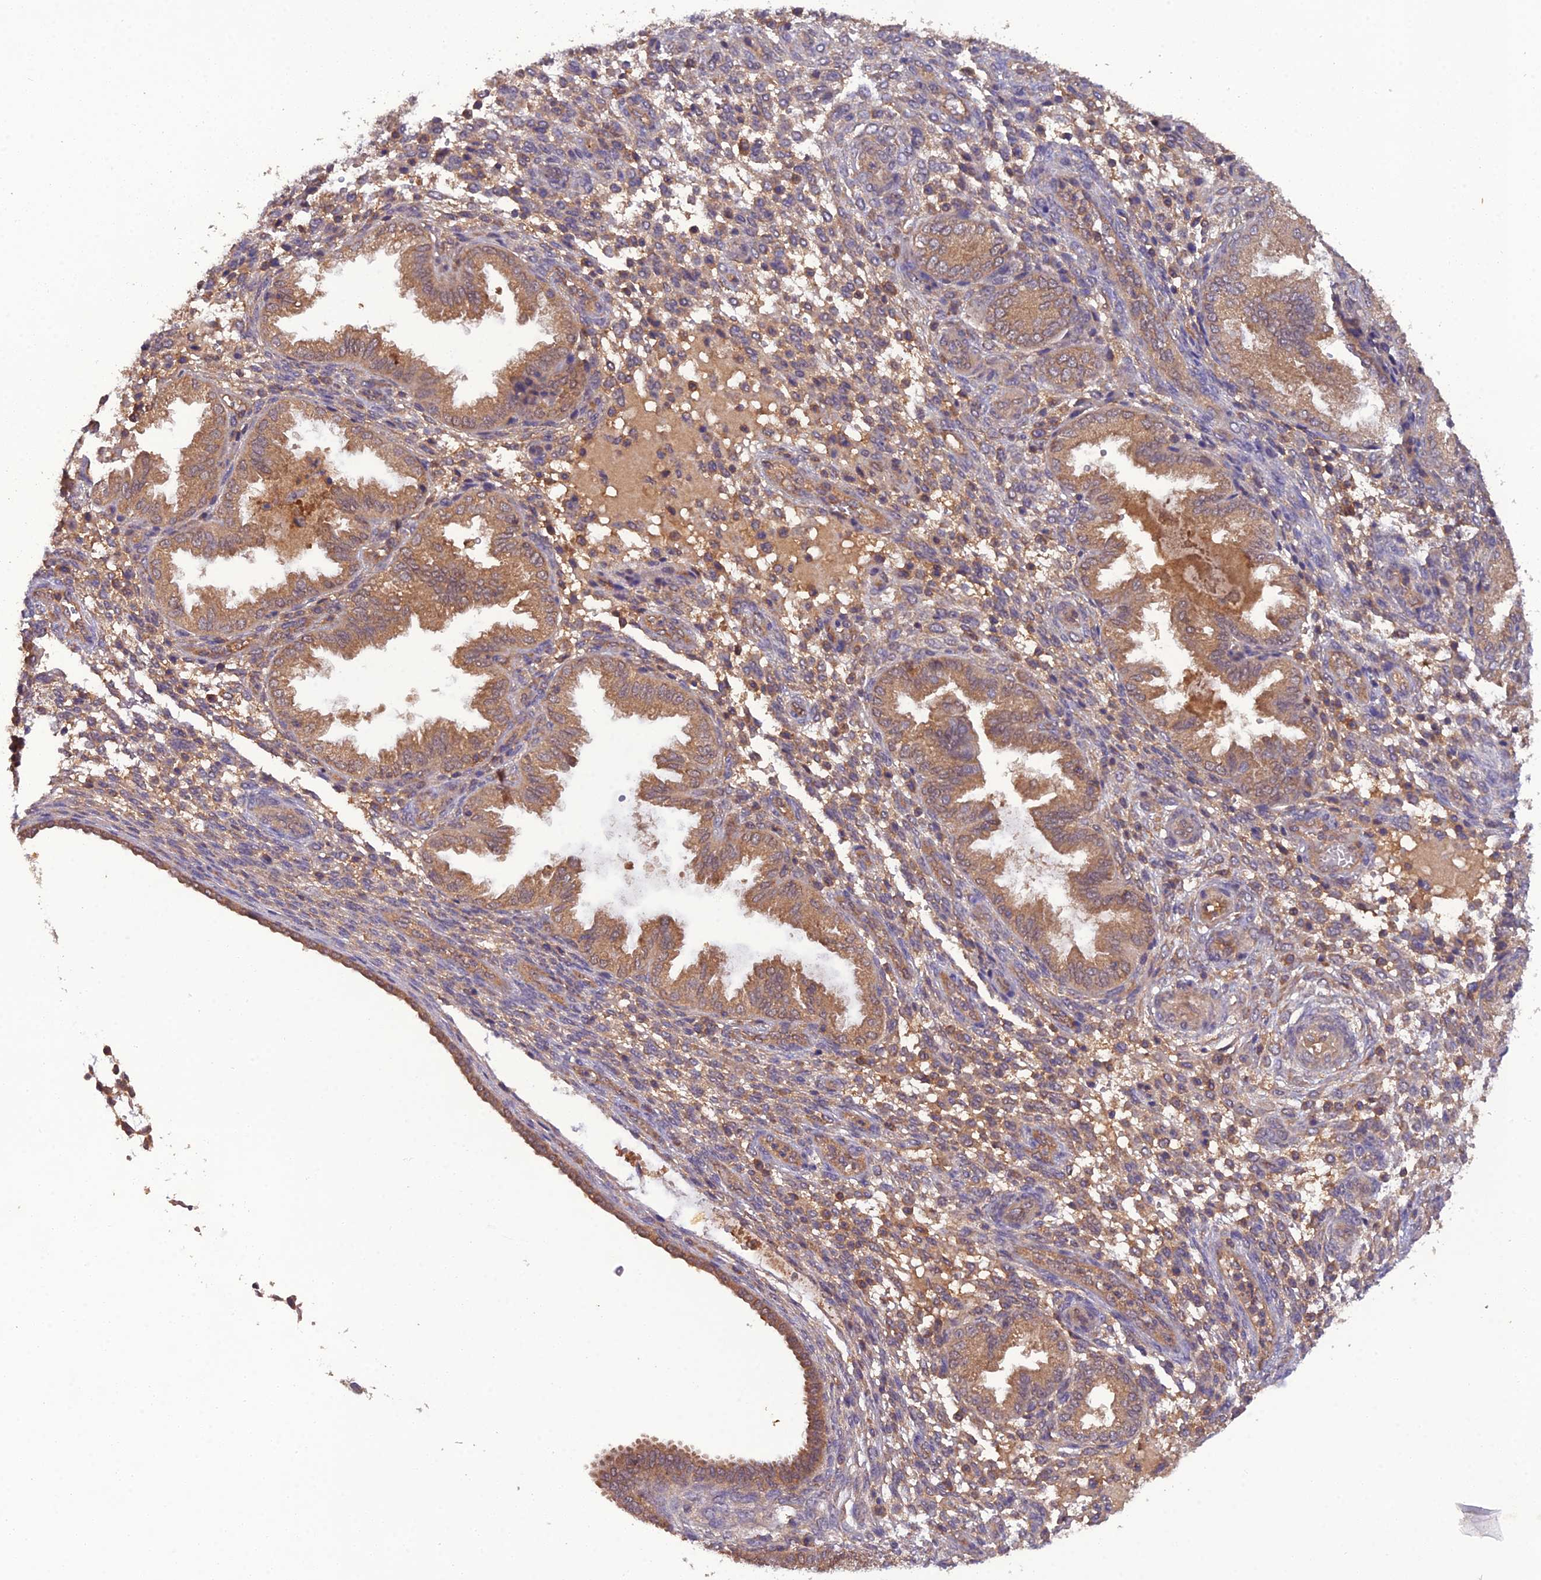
{"staining": {"intensity": "moderate", "quantity": "<25%", "location": "cytoplasmic/membranous"}, "tissue": "endometrium", "cell_type": "Cells in endometrial stroma", "image_type": "normal", "snomed": [{"axis": "morphology", "description": "Normal tissue, NOS"}, {"axis": "topography", "description": "Endometrium"}], "caption": "An immunohistochemistry photomicrograph of unremarkable tissue is shown. Protein staining in brown labels moderate cytoplasmic/membranous positivity in endometrium within cells in endometrial stroma. The protein of interest is shown in brown color, while the nuclei are stained blue.", "gene": "TMEM258", "patient": {"sex": "female", "age": 33}}